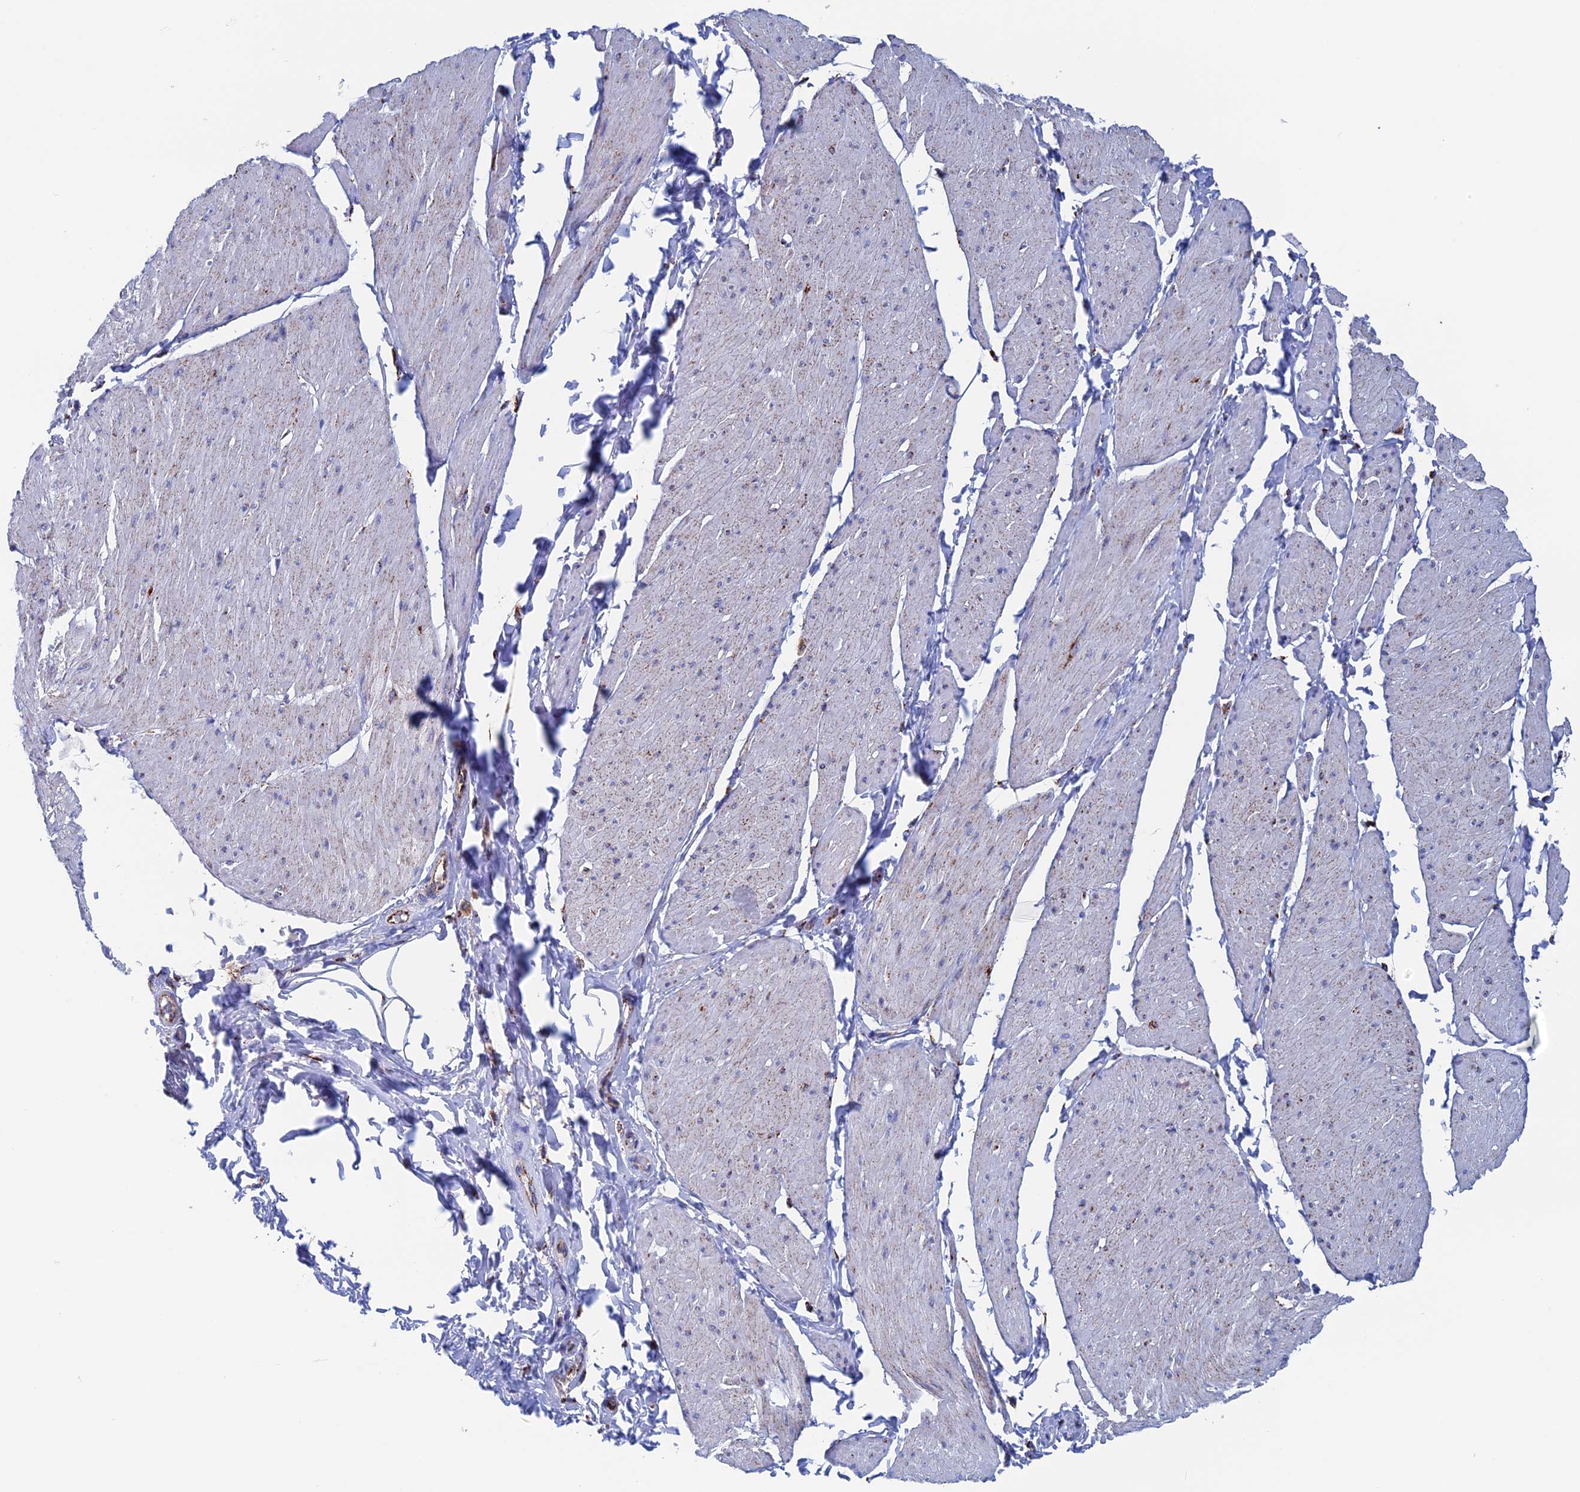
{"staining": {"intensity": "weak", "quantity": "<25%", "location": "cytoplasmic/membranous"}, "tissue": "smooth muscle", "cell_type": "Smooth muscle cells", "image_type": "normal", "snomed": [{"axis": "morphology", "description": "Urothelial carcinoma, High grade"}, {"axis": "topography", "description": "Urinary bladder"}], "caption": "High power microscopy photomicrograph of an IHC histopathology image of unremarkable smooth muscle, revealing no significant expression in smooth muscle cells.", "gene": "WDR83", "patient": {"sex": "male", "age": 46}}